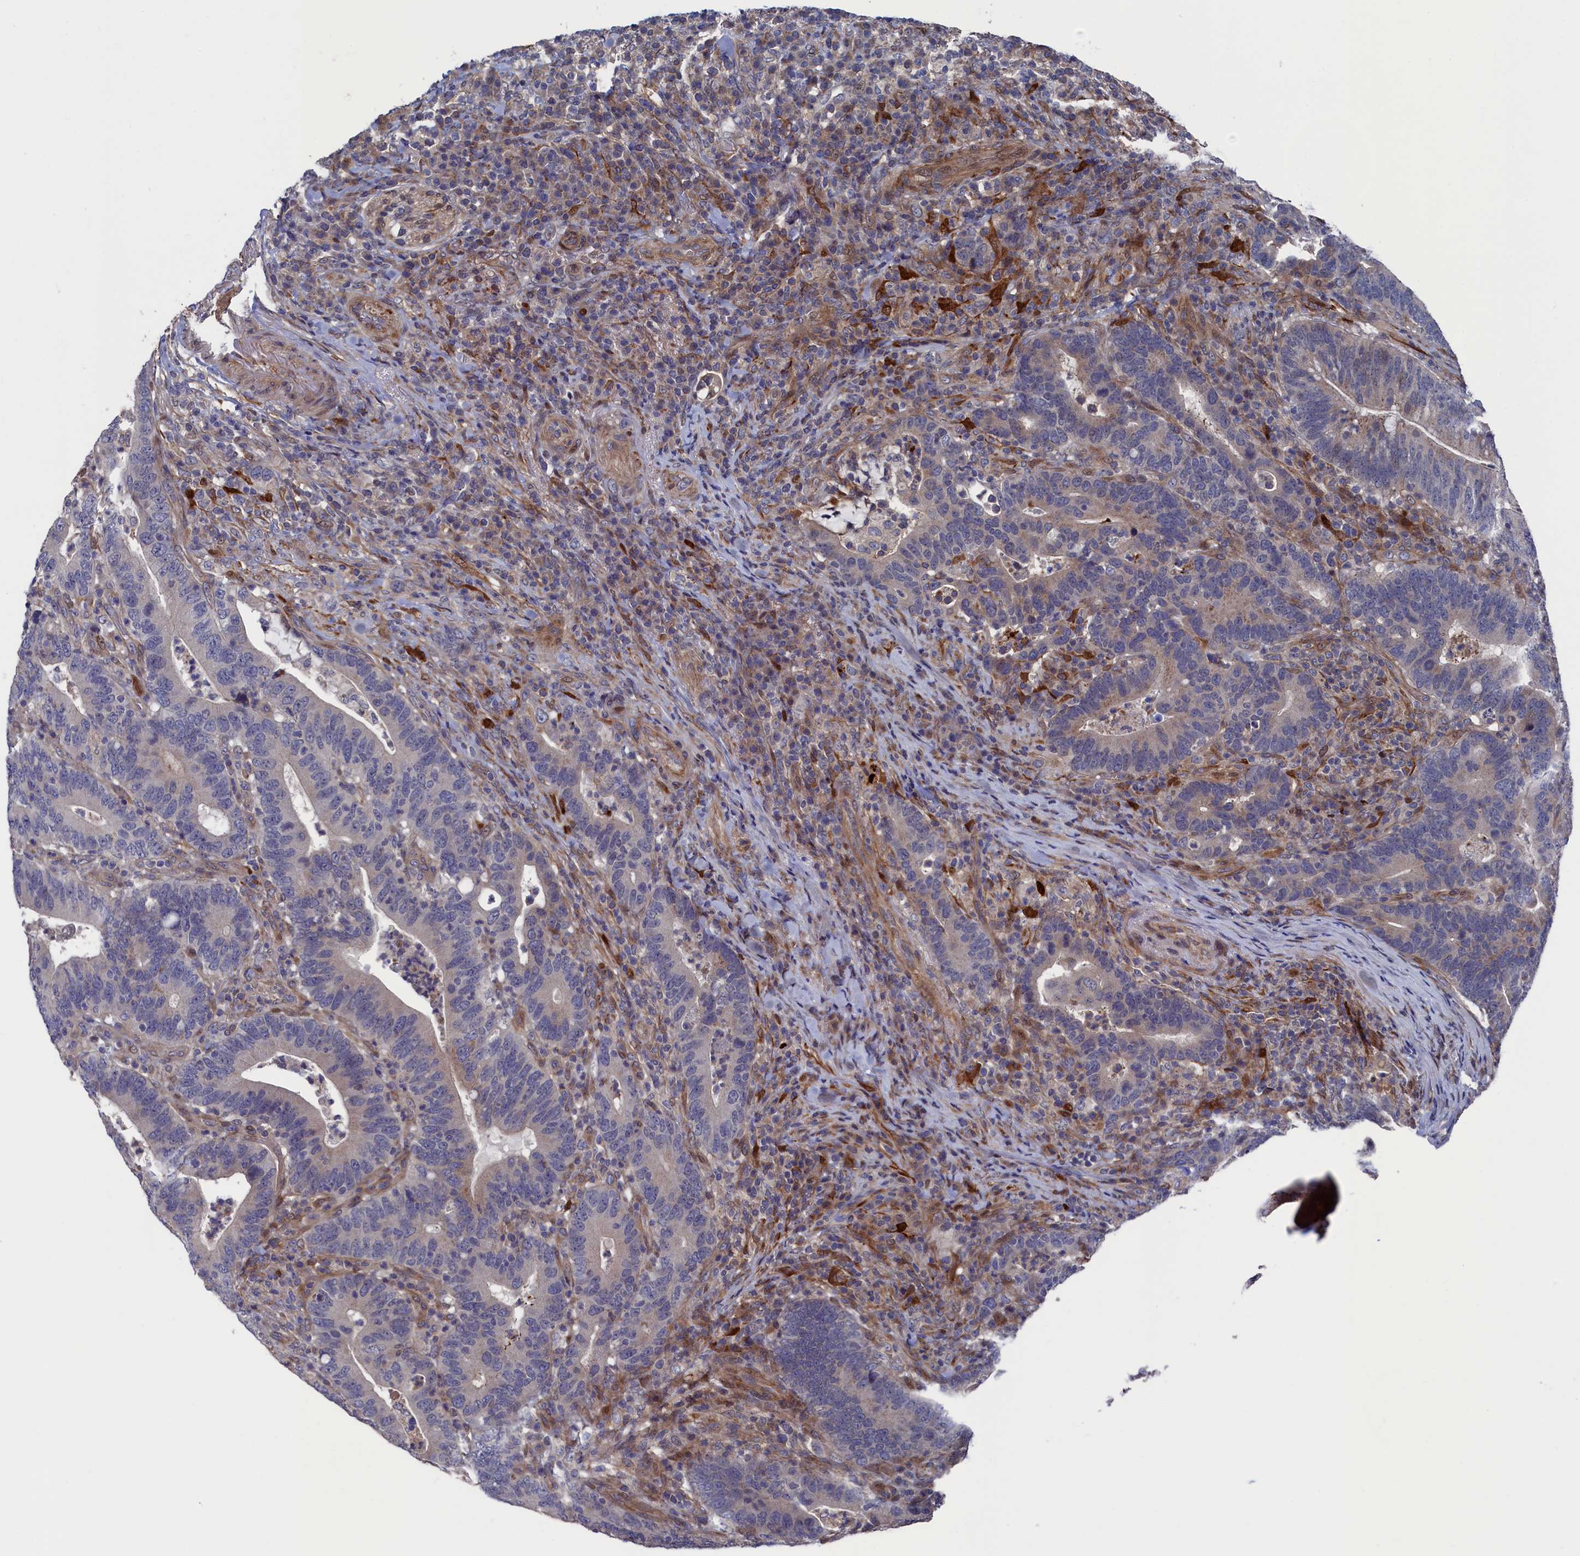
{"staining": {"intensity": "weak", "quantity": "25%-75%", "location": "cytoplasmic/membranous"}, "tissue": "colorectal cancer", "cell_type": "Tumor cells", "image_type": "cancer", "snomed": [{"axis": "morphology", "description": "Adenocarcinoma, NOS"}, {"axis": "topography", "description": "Colon"}], "caption": "High-magnification brightfield microscopy of adenocarcinoma (colorectal) stained with DAB (3,3'-diaminobenzidine) (brown) and counterstained with hematoxylin (blue). tumor cells exhibit weak cytoplasmic/membranous positivity is seen in about25%-75% of cells. (Stains: DAB in brown, nuclei in blue, Microscopy: brightfield microscopy at high magnification).", "gene": "ZNF891", "patient": {"sex": "female", "age": 66}}